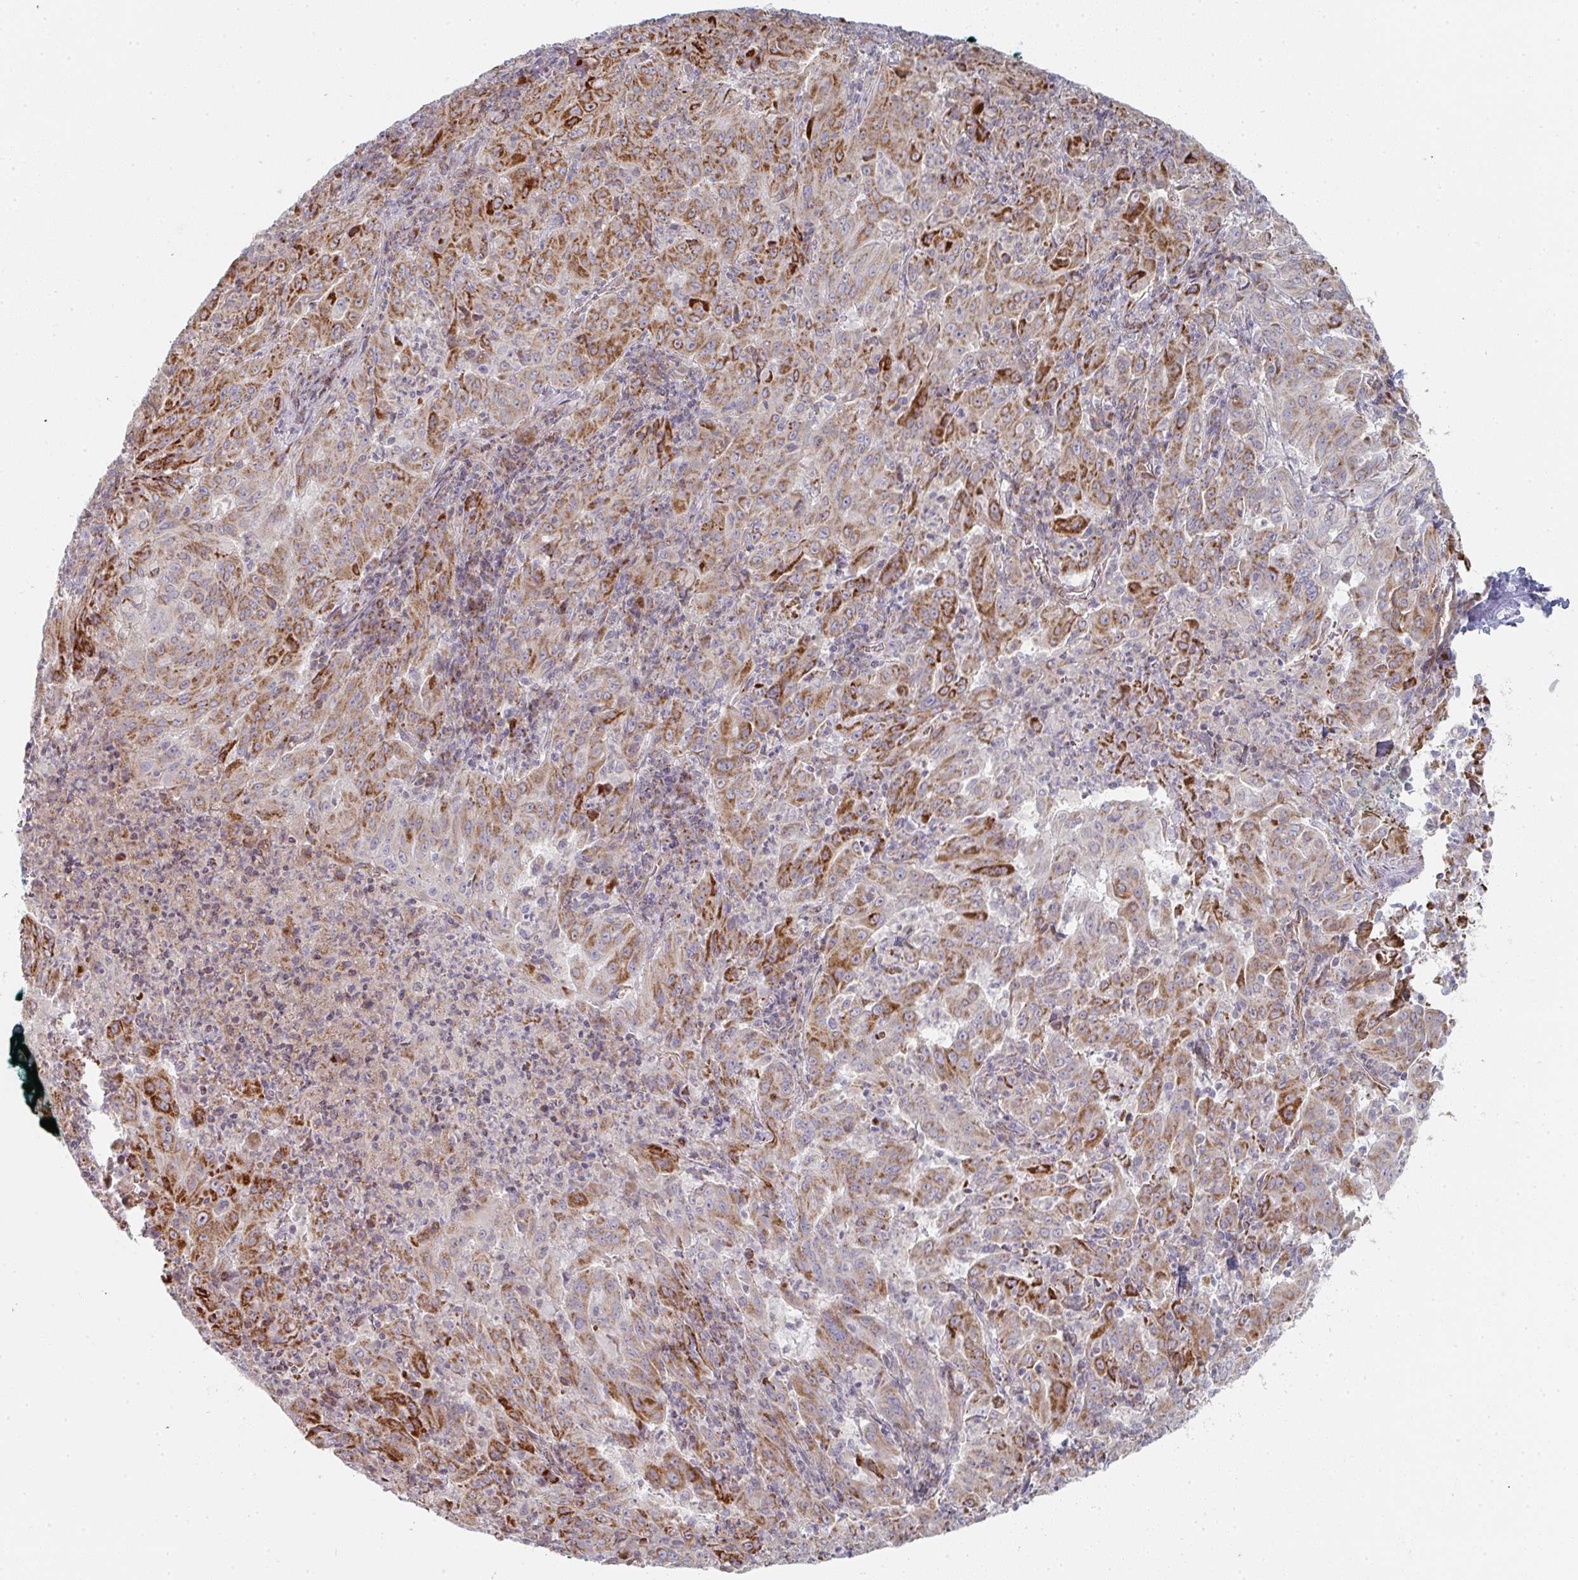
{"staining": {"intensity": "strong", "quantity": "25%-75%", "location": "cytoplasmic/membranous"}, "tissue": "pancreatic cancer", "cell_type": "Tumor cells", "image_type": "cancer", "snomed": [{"axis": "morphology", "description": "Adenocarcinoma, NOS"}, {"axis": "topography", "description": "Pancreas"}], "caption": "Adenocarcinoma (pancreatic) tissue shows strong cytoplasmic/membranous expression in approximately 25%-75% of tumor cells, visualized by immunohistochemistry.", "gene": "ZNF526", "patient": {"sex": "male", "age": 63}}